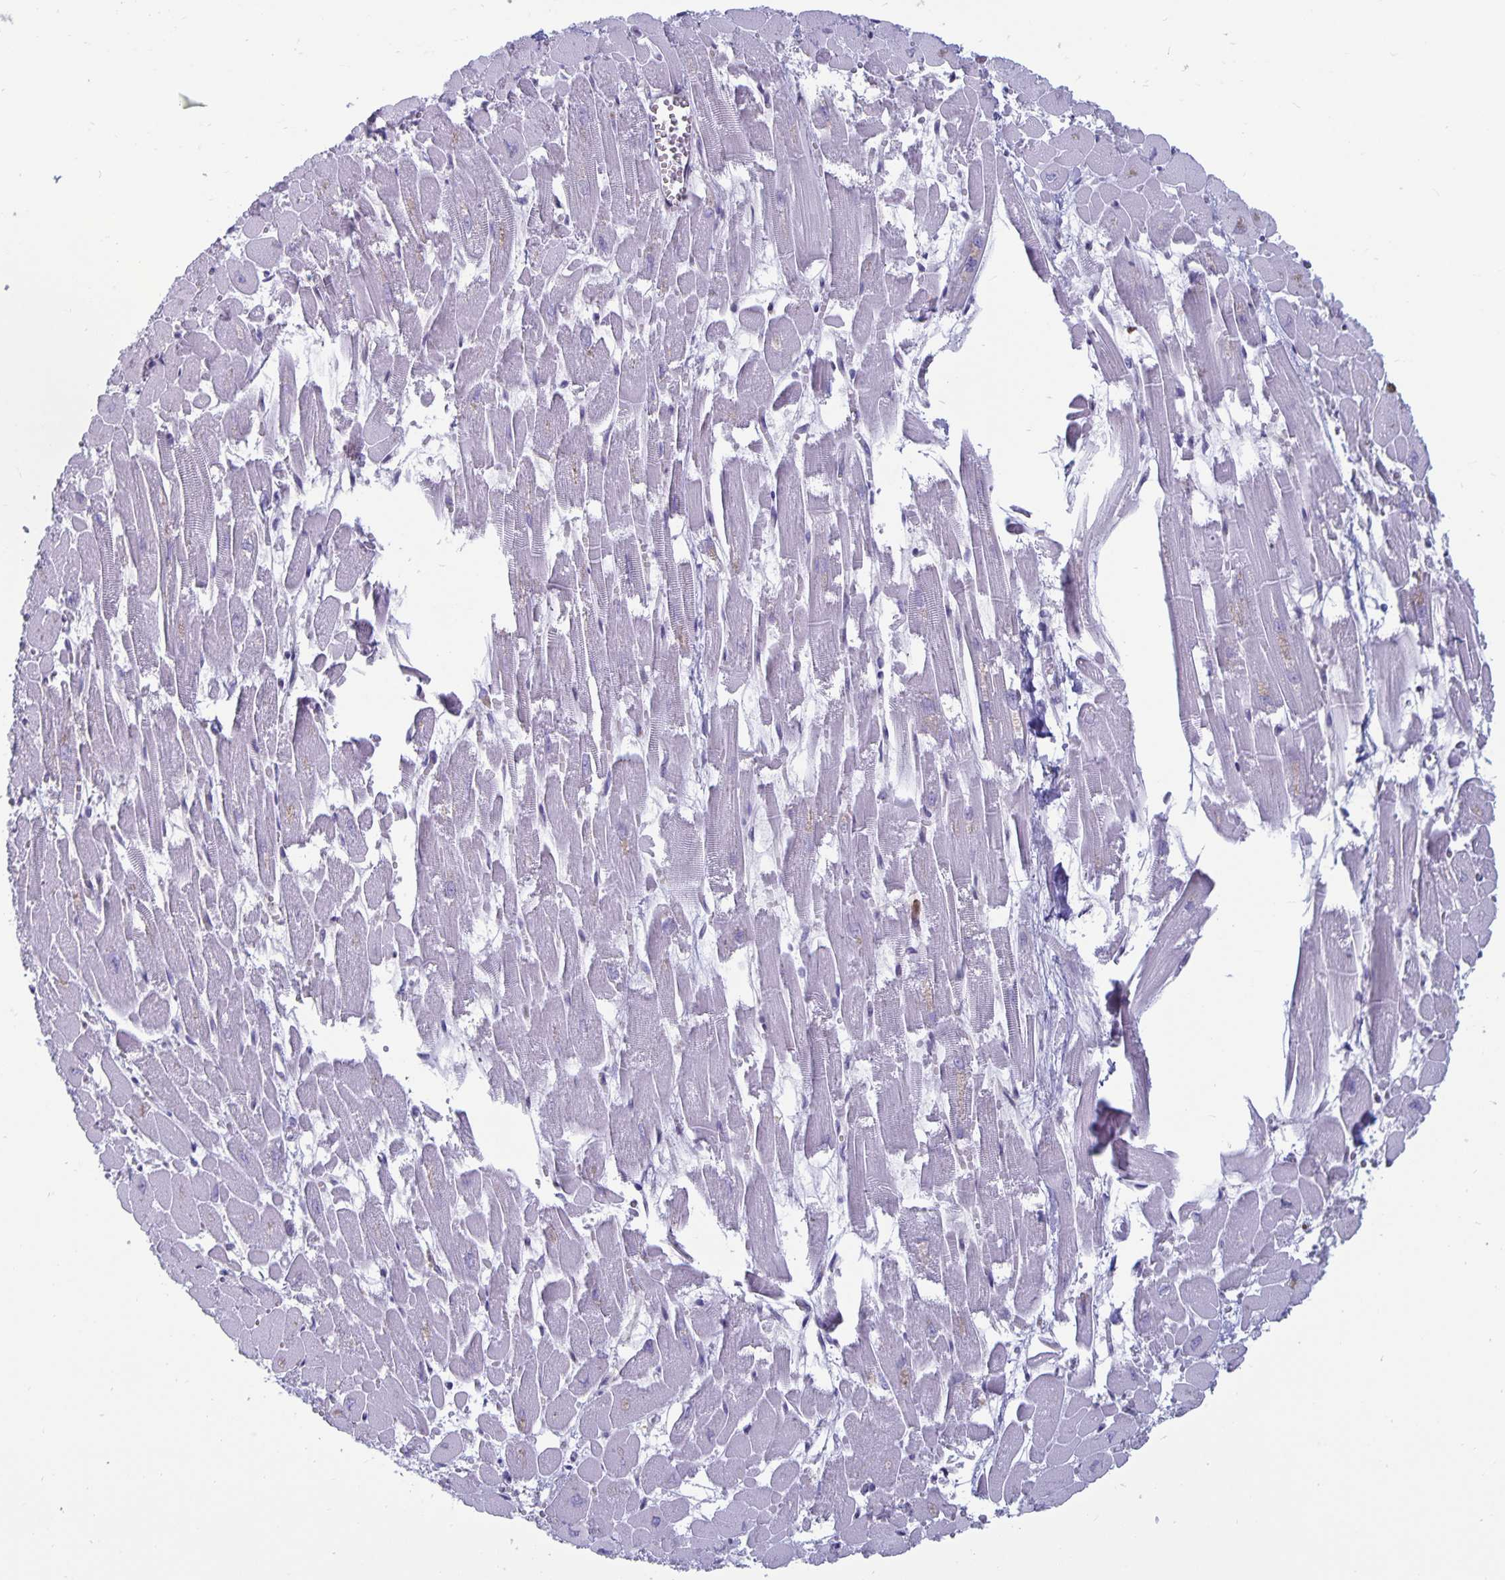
{"staining": {"intensity": "negative", "quantity": "none", "location": "none"}, "tissue": "heart muscle", "cell_type": "Cardiomyocytes", "image_type": "normal", "snomed": [{"axis": "morphology", "description": "Normal tissue, NOS"}, {"axis": "topography", "description": "Heart"}], "caption": "IHC image of normal heart muscle stained for a protein (brown), which shows no expression in cardiomyocytes.", "gene": "PLCB3", "patient": {"sex": "female", "age": 52}}